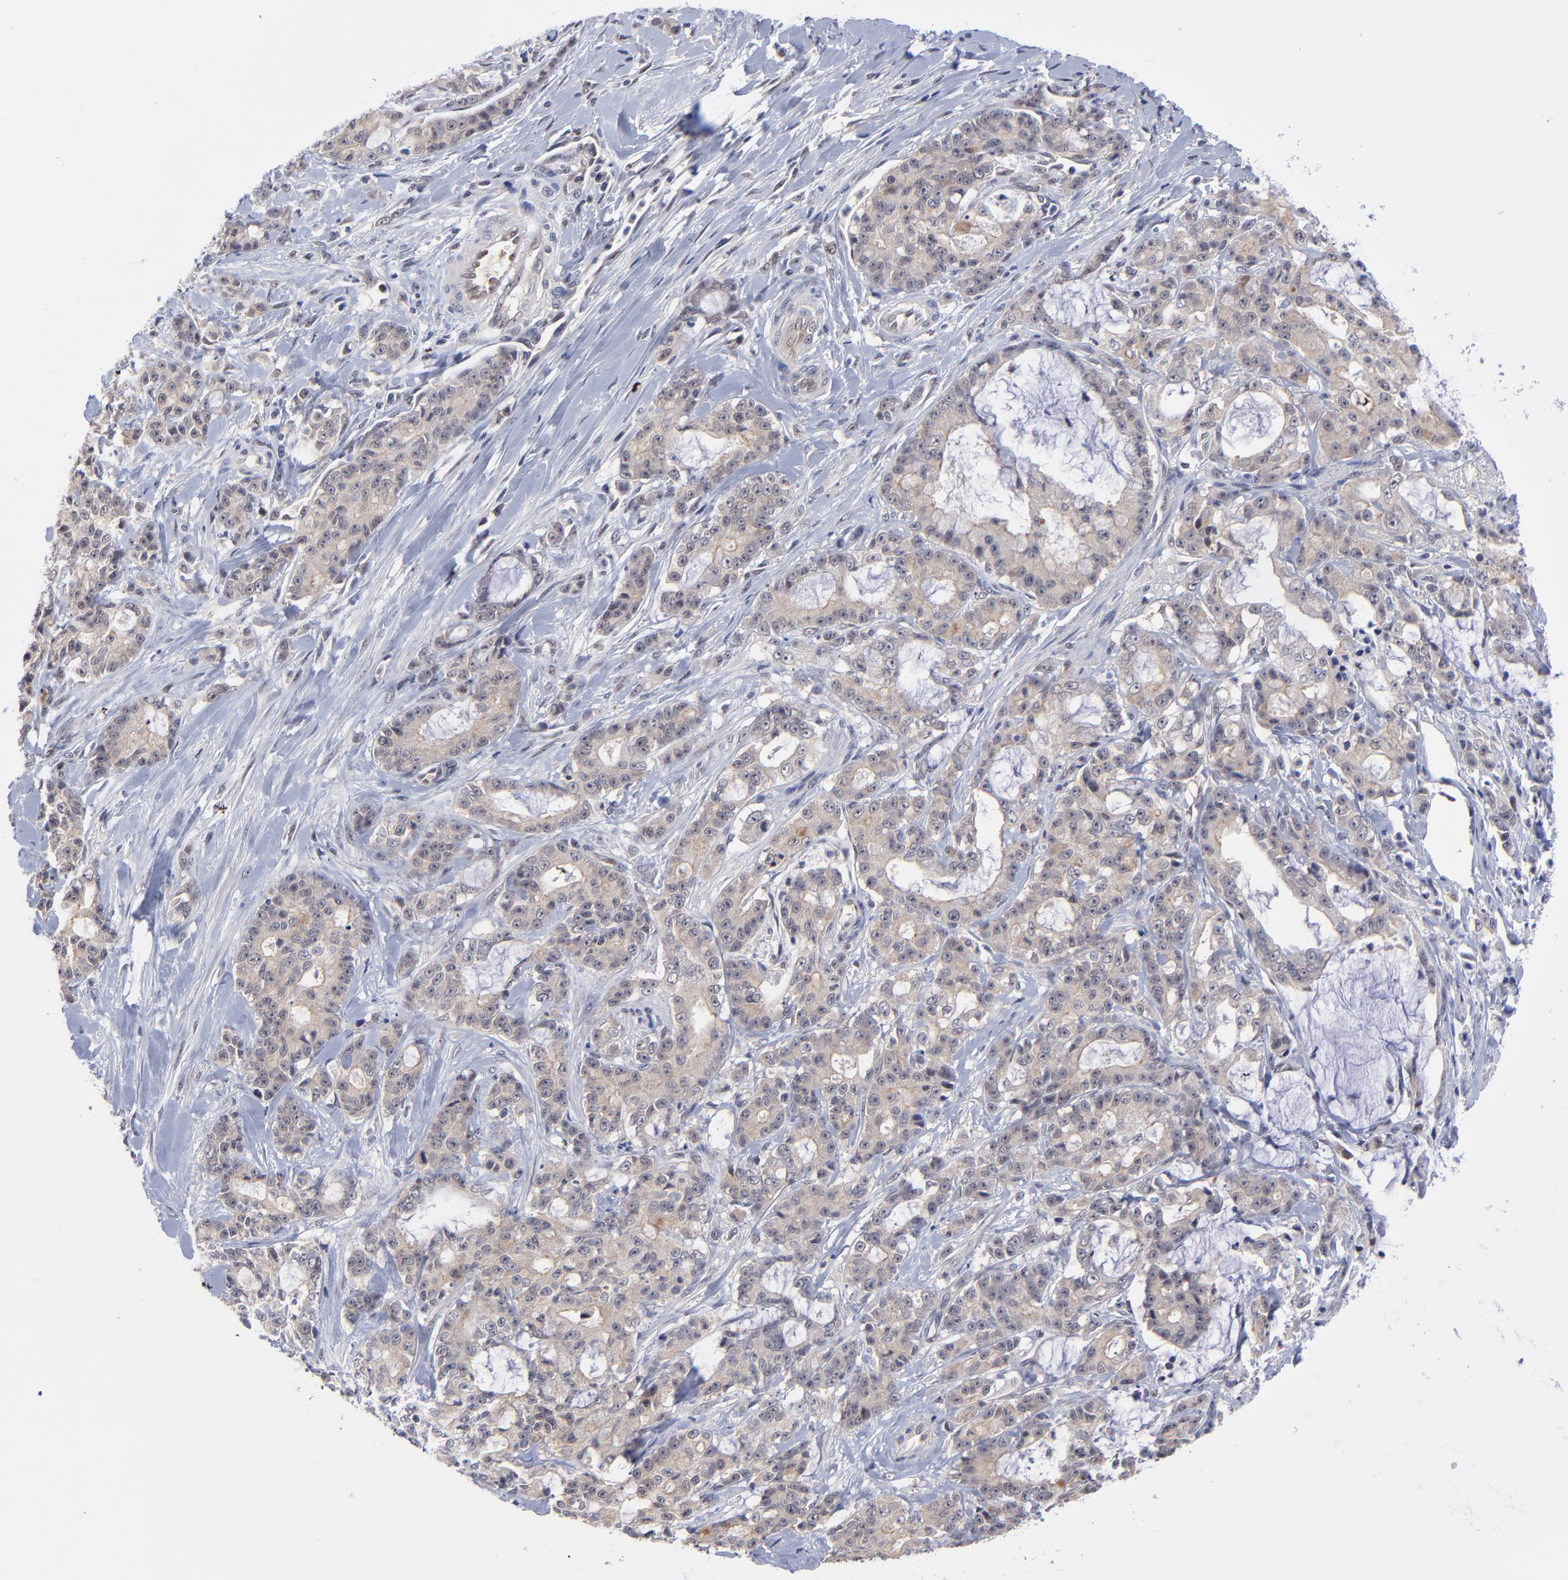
{"staining": {"intensity": "weak", "quantity": ">75%", "location": "cytoplasmic/membranous"}, "tissue": "pancreatic cancer", "cell_type": "Tumor cells", "image_type": "cancer", "snomed": [{"axis": "morphology", "description": "Adenocarcinoma, NOS"}, {"axis": "topography", "description": "Pancreas"}], "caption": "Protein analysis of pancreatic adenocarcinoma tissue shows weak cytoplasmic/membranous expression in about >75% of tumor cells.", "gene": "UBE2E3", "patient": {"sex": "female", "age": 73}}